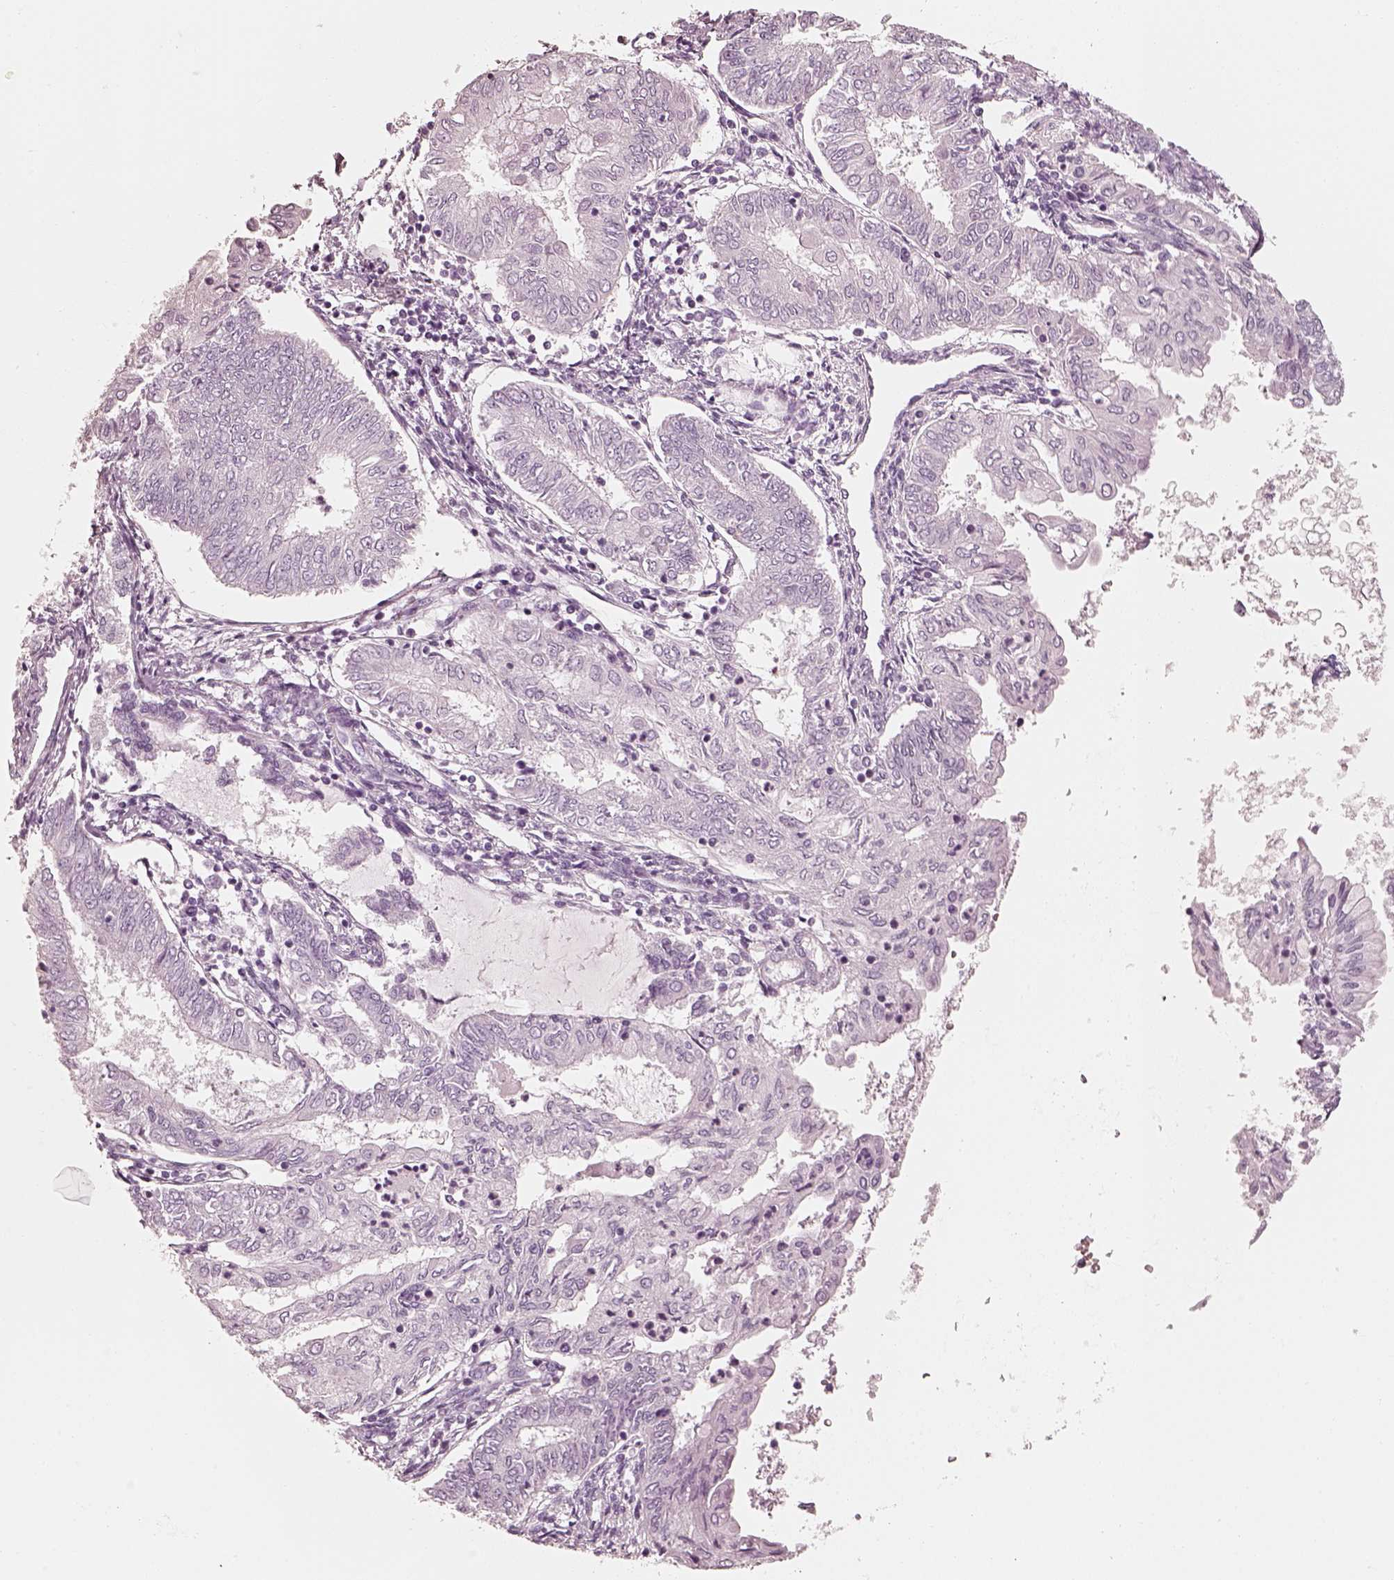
{"staining": {"intensity": "negative", "quantity": "none", "location": "none"}, "tissue": "endometrial cancer", "cell_type": "Tumor cells", "image_type": "cancer", "snomed": [{"axis": "morphology", "description": "Adenocarcinoma, NOS"}, {"axis": "topography", "description": "Endometrium"}], "caption": "Immunohistochemistry histopathology image of neoplastic tissue: endometrial adenocarcinoma stained with DAB demonstrates no significant protein expression in tumor cells. The staining is performed using DAB brown chromogen with nuclei counter-stained in using hematoxylin.", "gene": "R3HDML", "patient": {"sex": "female", "age": 68}}